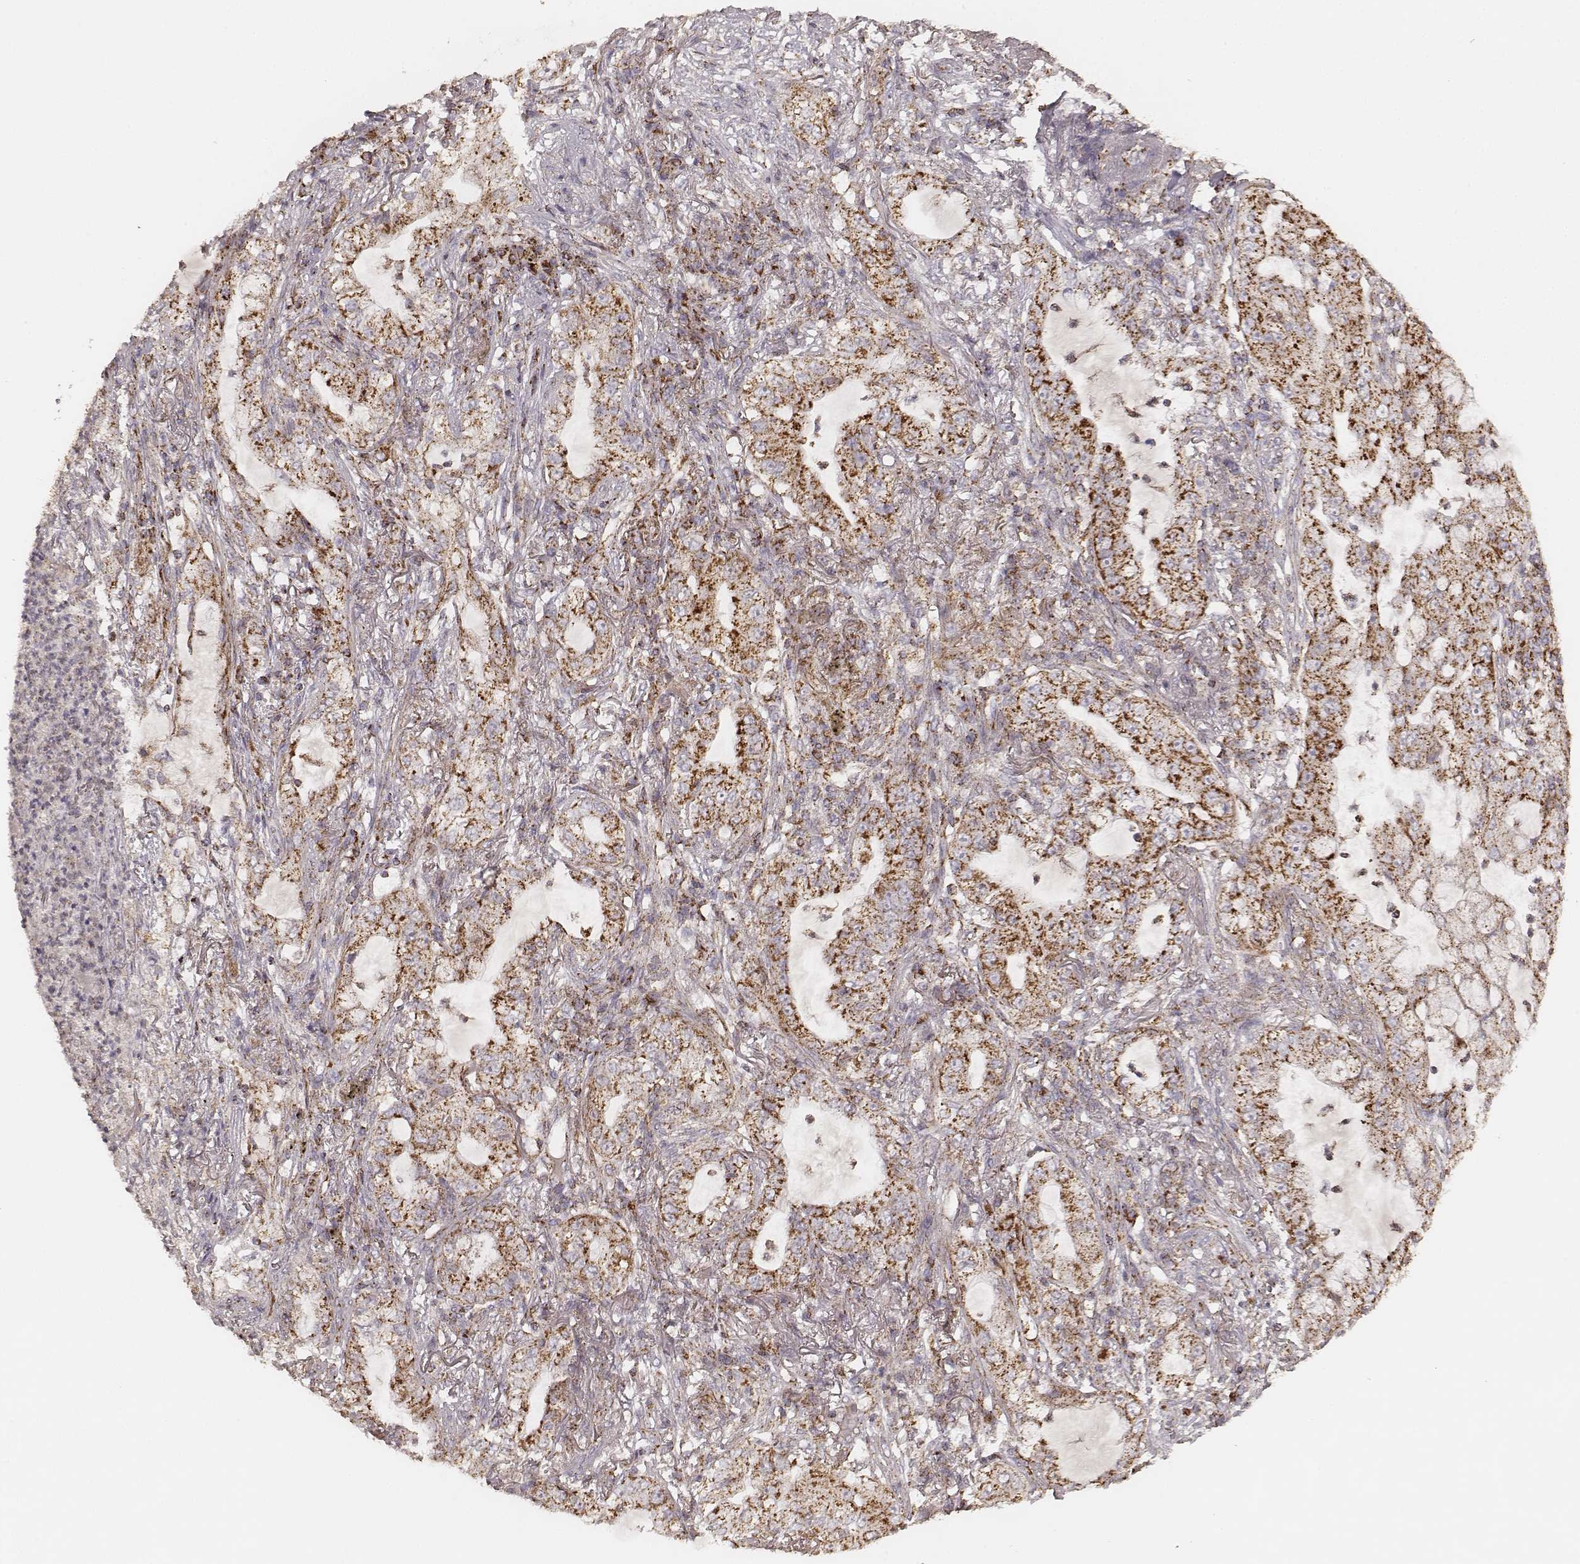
{"staining": {"intensity": "strong", "quantity": ">75%", "location": "cytoplasmic/membranous"}, "tissue": "lung cancer", "cell_type": "Tumor cells", "image_type": "cancer", "snomed": [{"axis": "morphology", "description": "Adenocarcinoma, NOS"}, {"axis": "topography", "description": "Lung"}], "caption": "Brown immunohistochemical staining in lung adenocarcinoma displays strong cytoplasmic/membranous positivity in approximately >75% of tumor cells.", "gene": "CS", "patient": {"sex": "female", "age": 73}}